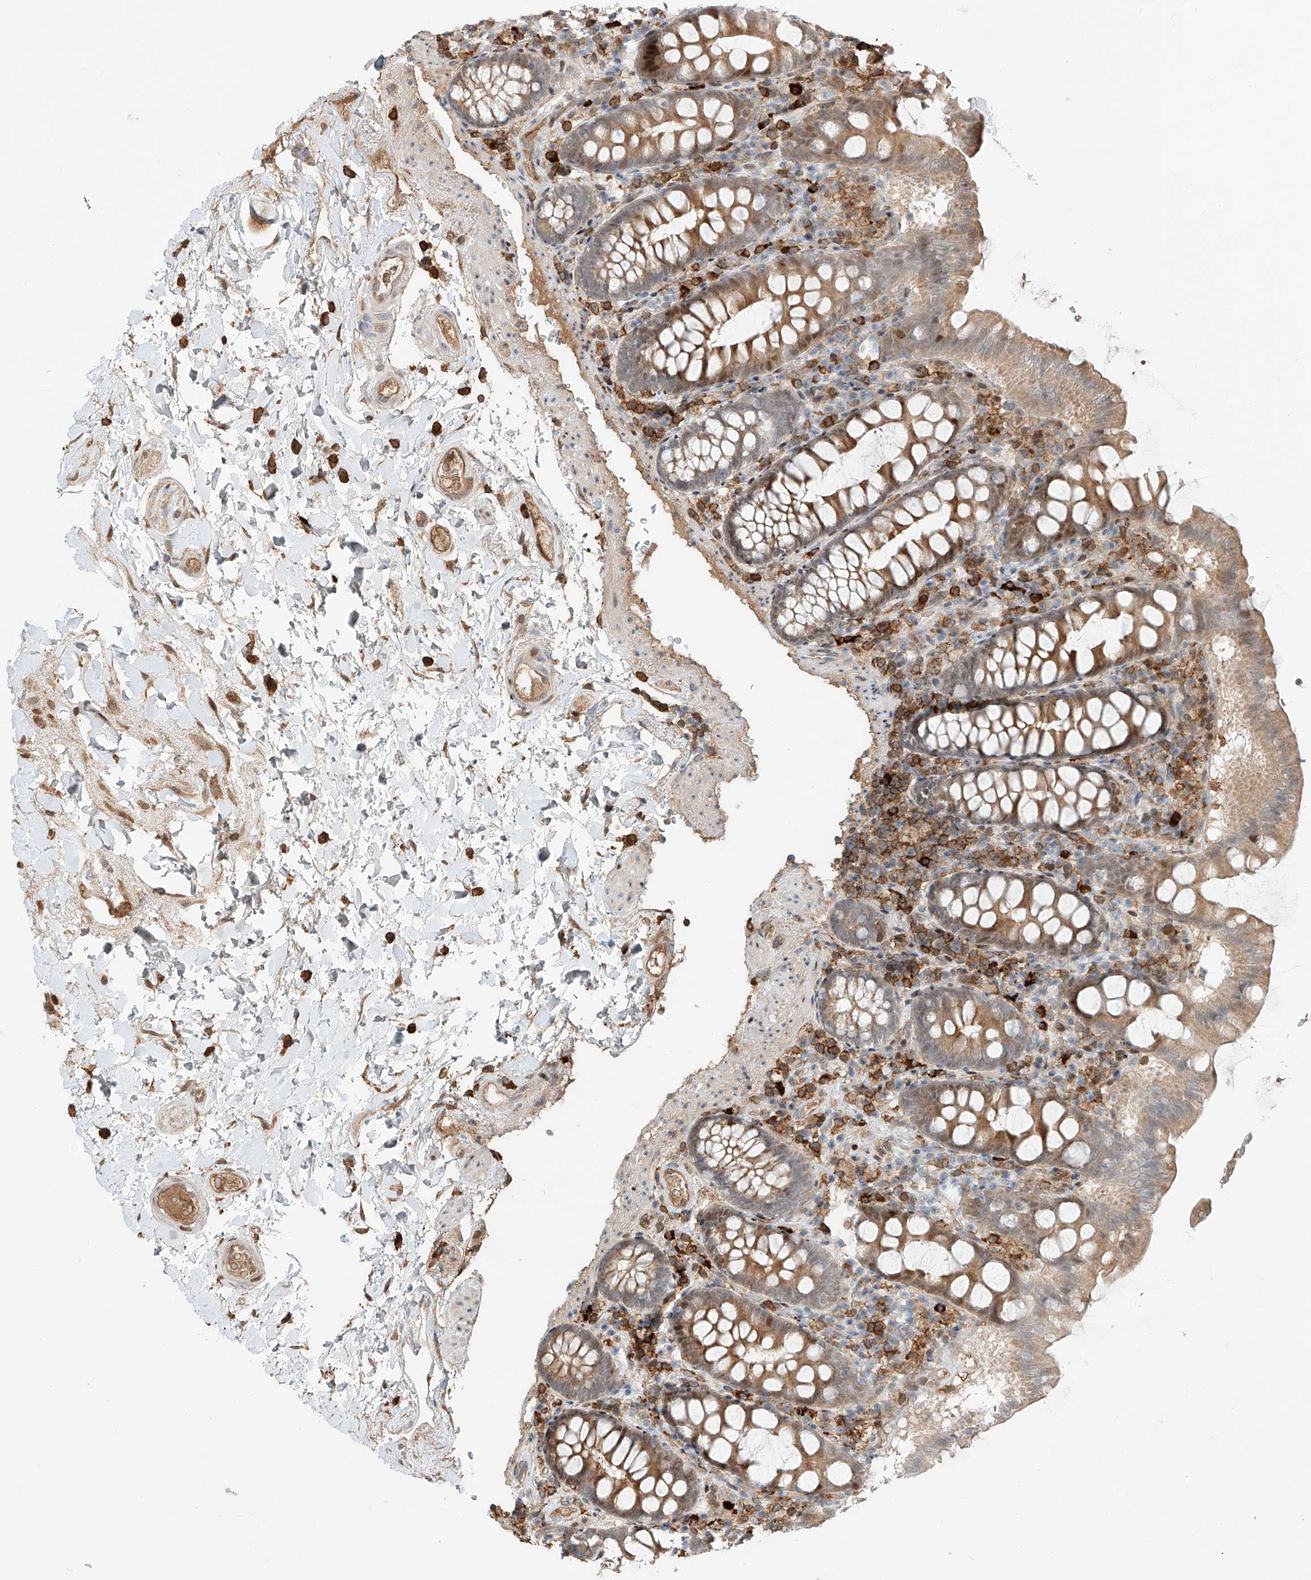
{"staining": {"intensity": "moderate", "quantity": ">75%", "location": "cytoplasmic/membranous"}, "tissue": "colon", "cell_type": "Endothelial cells", "image_type": "normal", "snomed": [{"axis": "morphology", "description": "Normal tissue, NOS"}, {"axis": "topography", "description": "Colon"}], "caption": "The image shows a brown stain indicating the presence of a protein in the cytoplasmic/membranous of endothelial cells in colon.", "gene": "CEP162", "patient": {"sex": "female", "age": 79}}